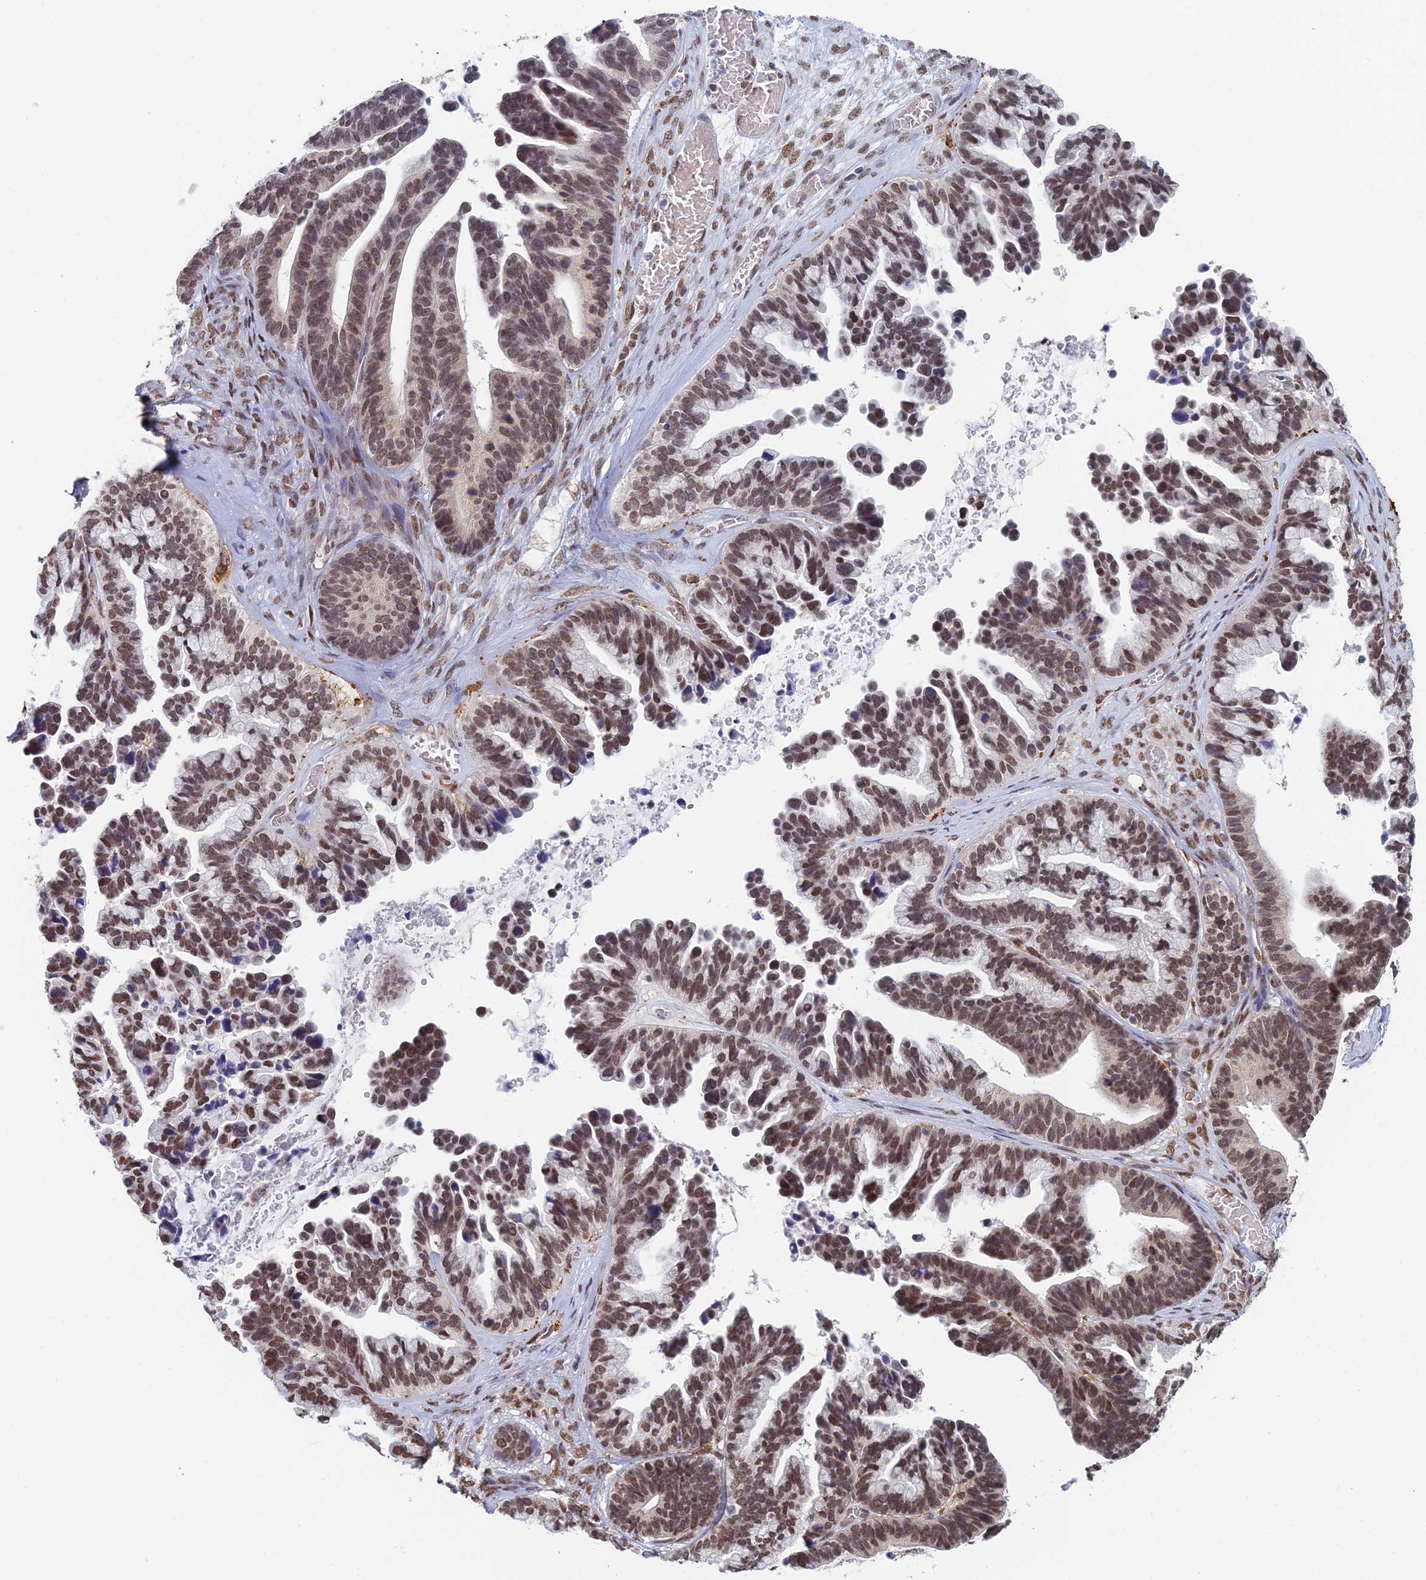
{"staining": {"intensity": "moderate", "quantity": ">75%", "location": "nuclear"}, "tissue": "ovarian cancer", "cell_type": "Tumor cells", "image_type": "cancer", "snomed": [{"axis": "morphology", "description": "Cystadenocarcinoma, serous, NOS"}, {"axis": "topography", "description": "Ovary"}], "caption": "About >75% of tumor cells in human ovarian cancer (serous cystadenocarcinoma) display moderate nuclear protein positivity as visualized by brown immunohistochemical staining.", "gene": "GPATCH1", "patient": {"sex": "female", "age": 56}}